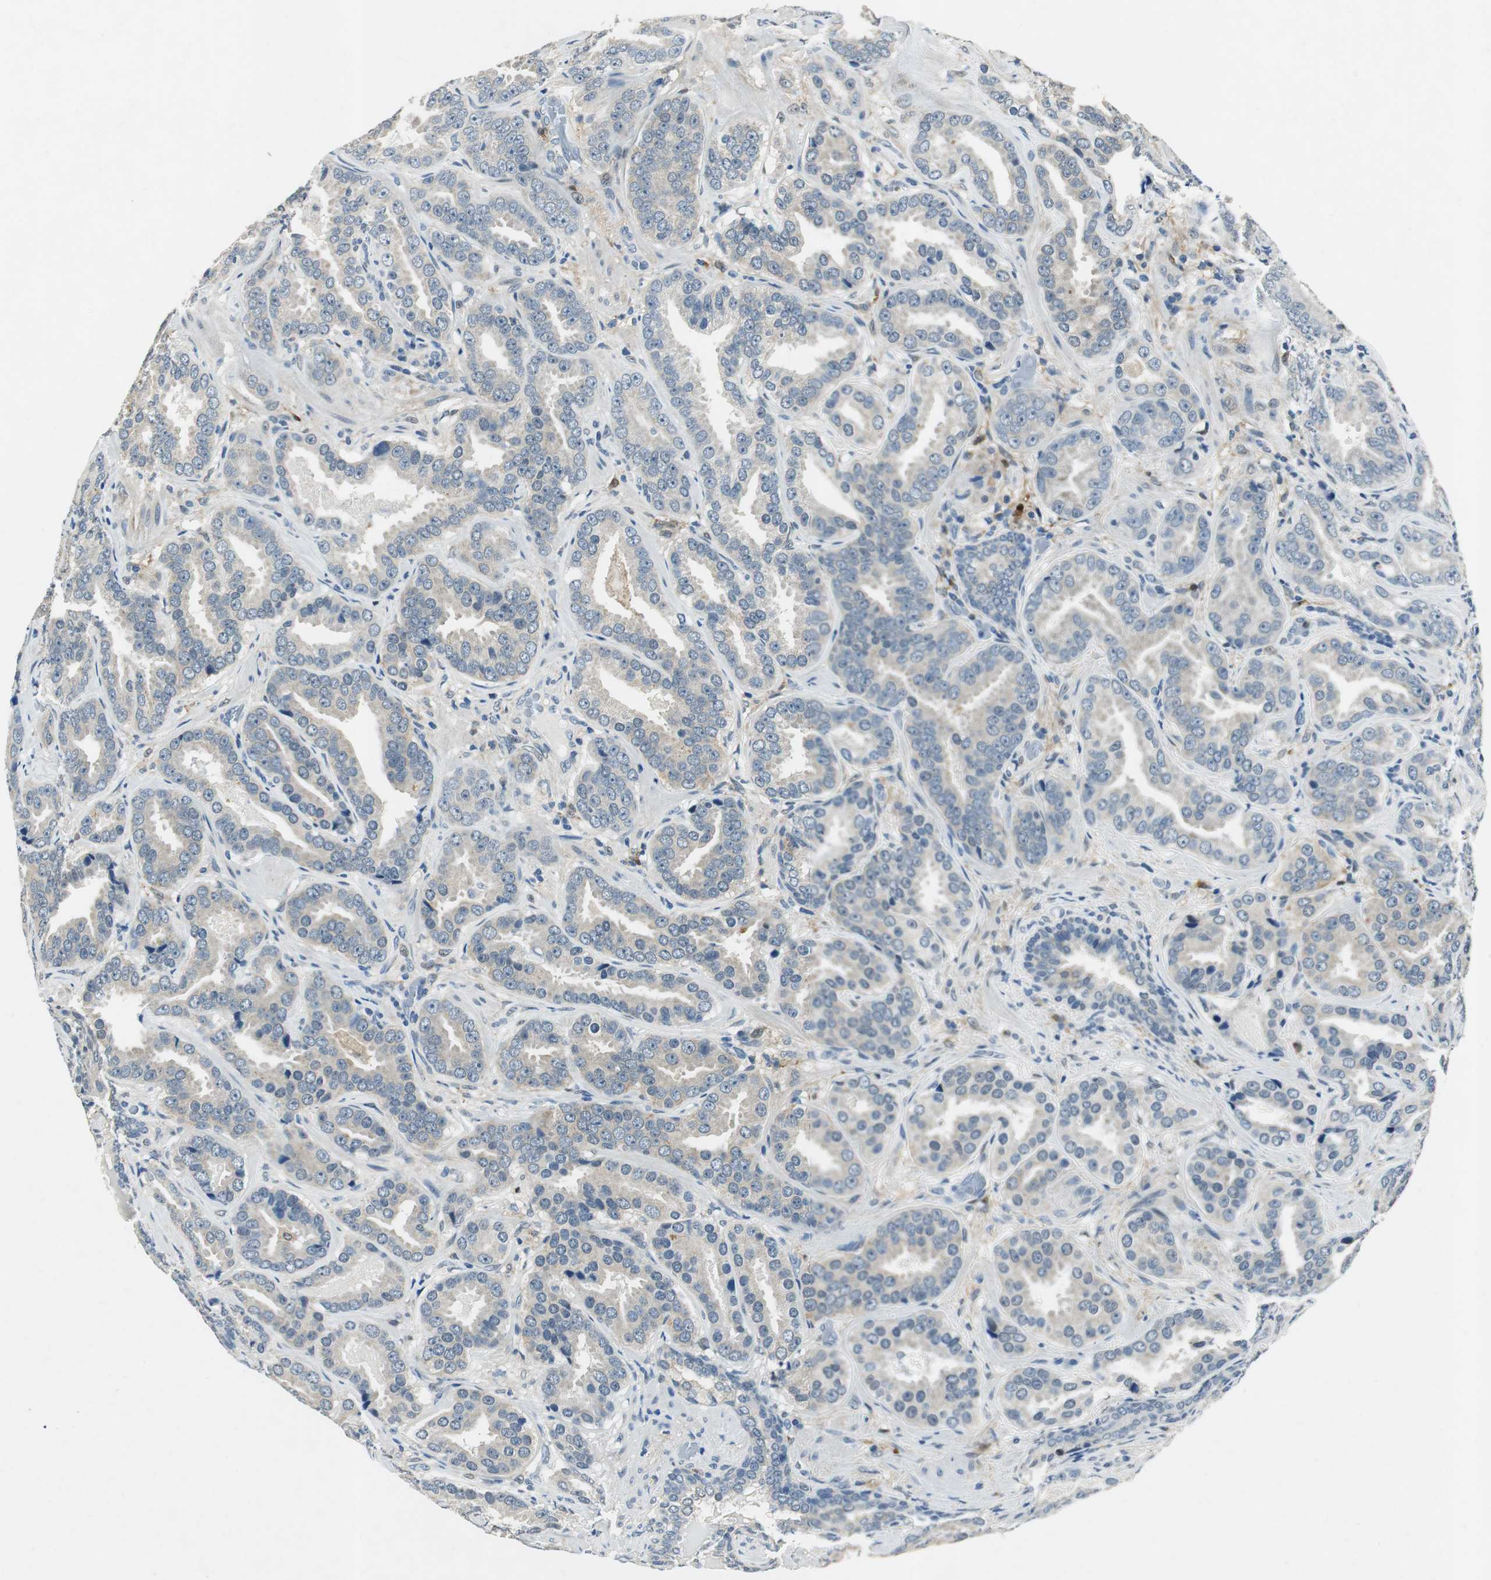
{"staining": {"intensity": "weak", "quantity": "<25%", "location": "cytoplasmic/membranous"}, "tissue": "prostate cancer", "cell_type": "Tumor cells", "image_type": "cancer", "snomed": [{"axis": "morphology", "description": "Adenocarcinoma, Low grade"}, {"axis": "topography", "description": "Prostate"}], "caption": "There is no significant positivity in tumor cells of prostate adenocarcinoma (low-grade).", "gene": "ME1", "patient": {"sex": "male", "age": 59}}